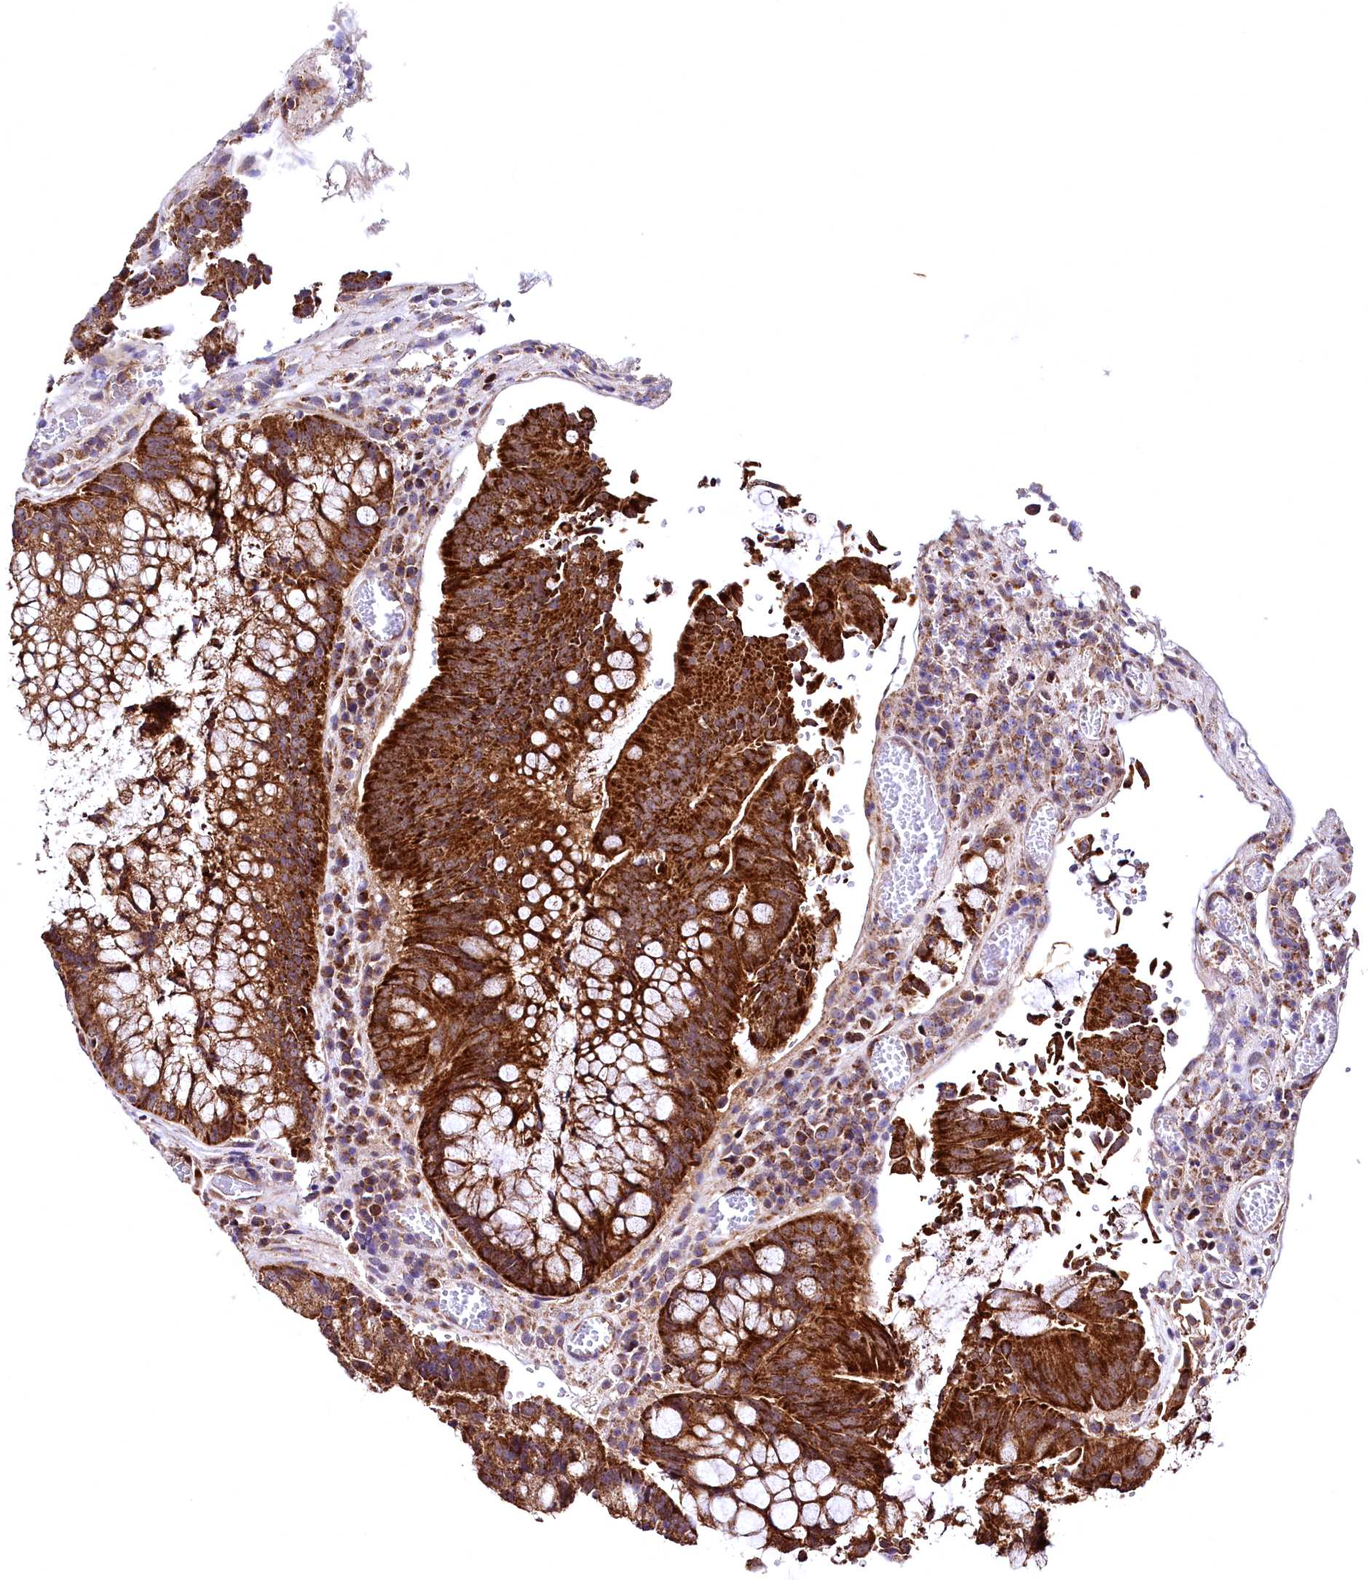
{"staining": {"intensity": "strong", "quantity": ">75%", "location": "cytoplasmic/membranous"}, "tissue": "colorectal cancer", "cell_type": "Tumor cells", "image_type": "cancer", "snomed": [{"axis": "morphology", "description": "Adenocarcinoma, NOS"}, {"axis": "topography", "description": "Rectum"}], "caption": "A brown stain shows strong cytoplasmic/membranous staining of a protein in human adenocarcinoma (colorectal) tumor cells.", "gene": "MRPL57", "patient": {"sex": "male", "age": 69}}